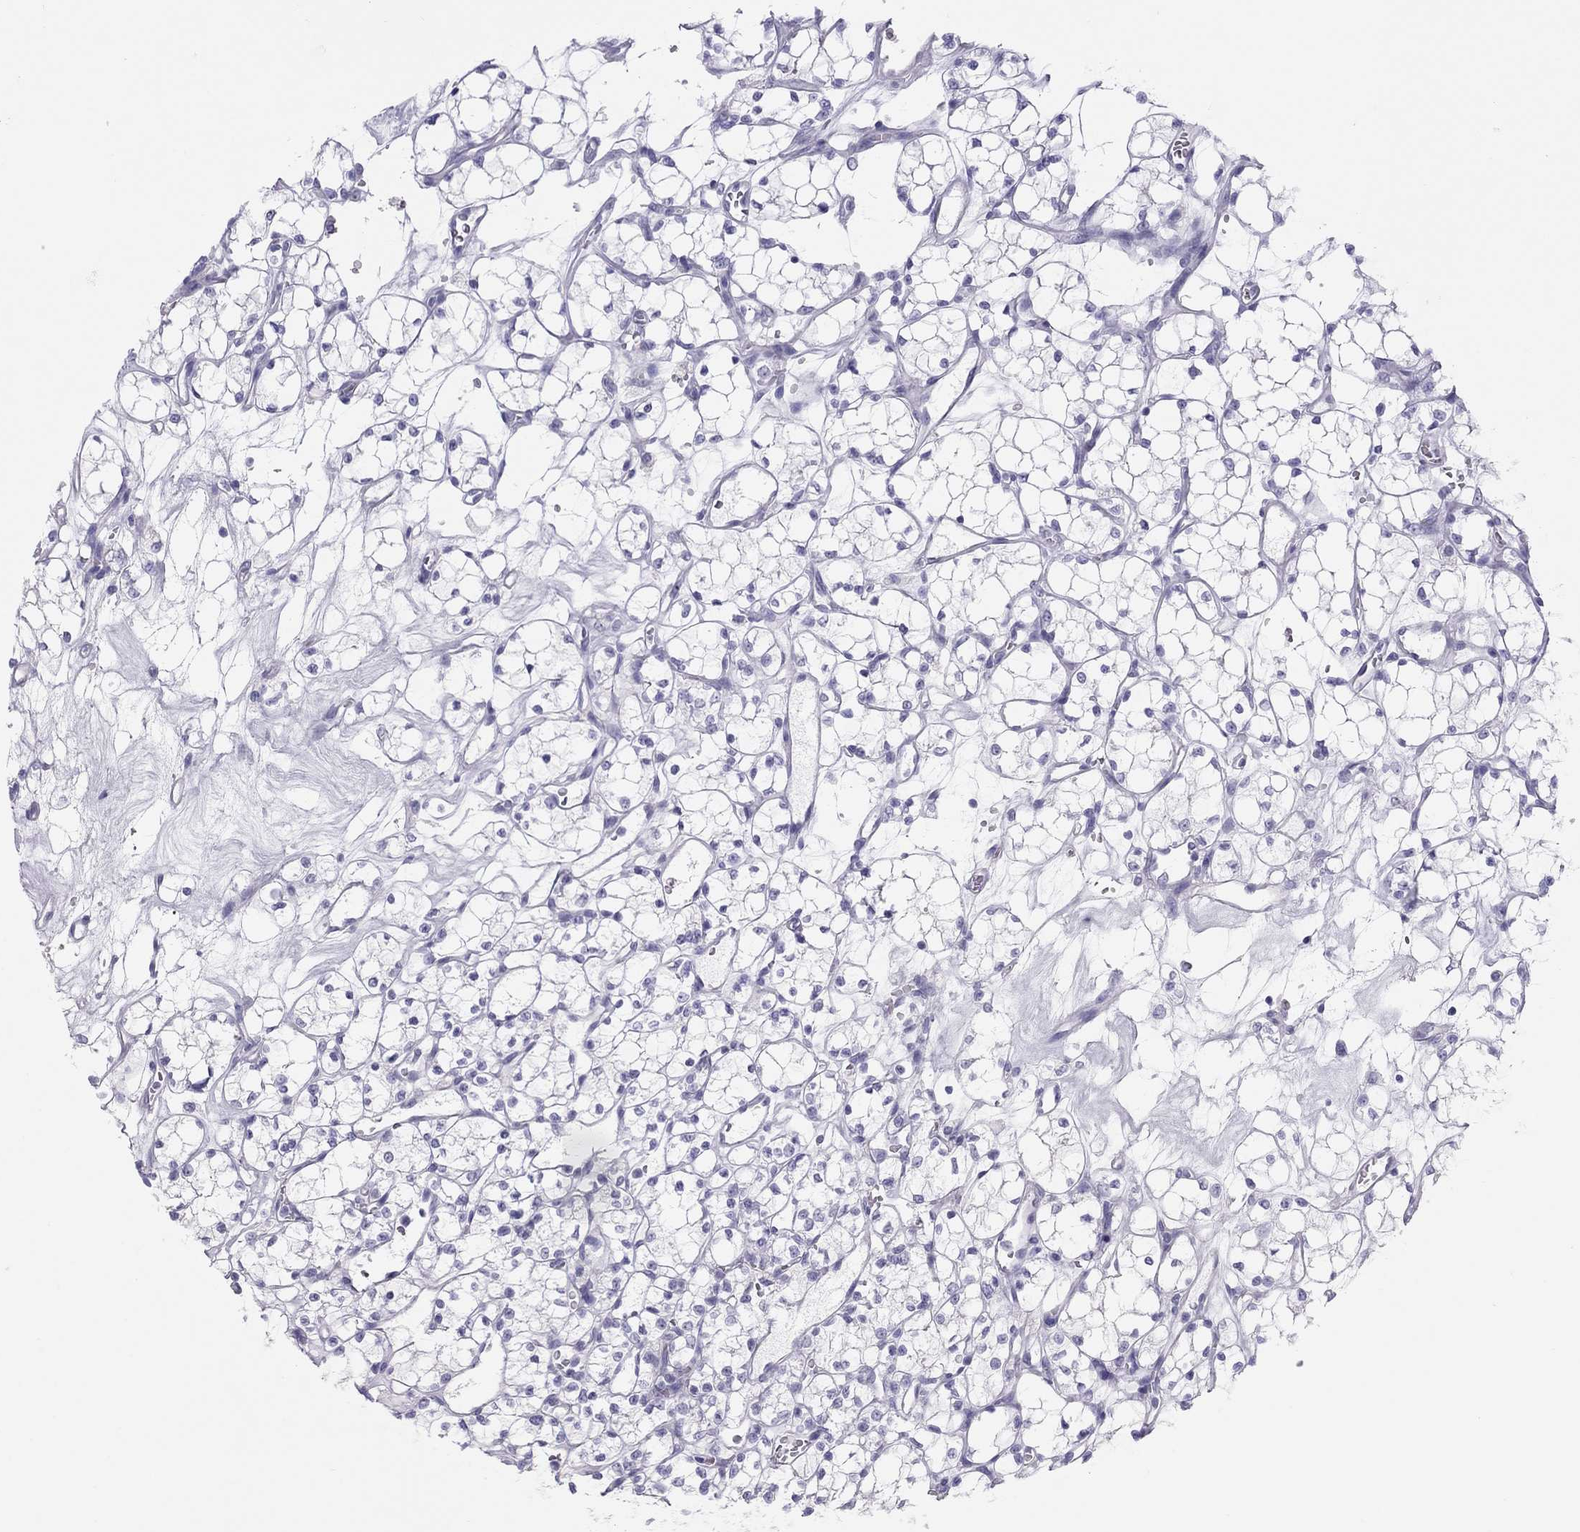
{"staining": {"intensity": "negative", "quantity": "none", "location": "none"}, "tissue": "renal cancer", "cell_type": "Tumor cells", "image_type": "cancer", "snomed": [{"axis": "morphology", "description": "Adenocarcinoma, NOS"}, {"axis": "topography", "description": "Kidney"}], "caption": "This is an IHC image of human renal adenocarcinoma. There is no staining in tumor cells.", "gene": "PSMB11", "patient": {"sex": "female", "age": 69}}